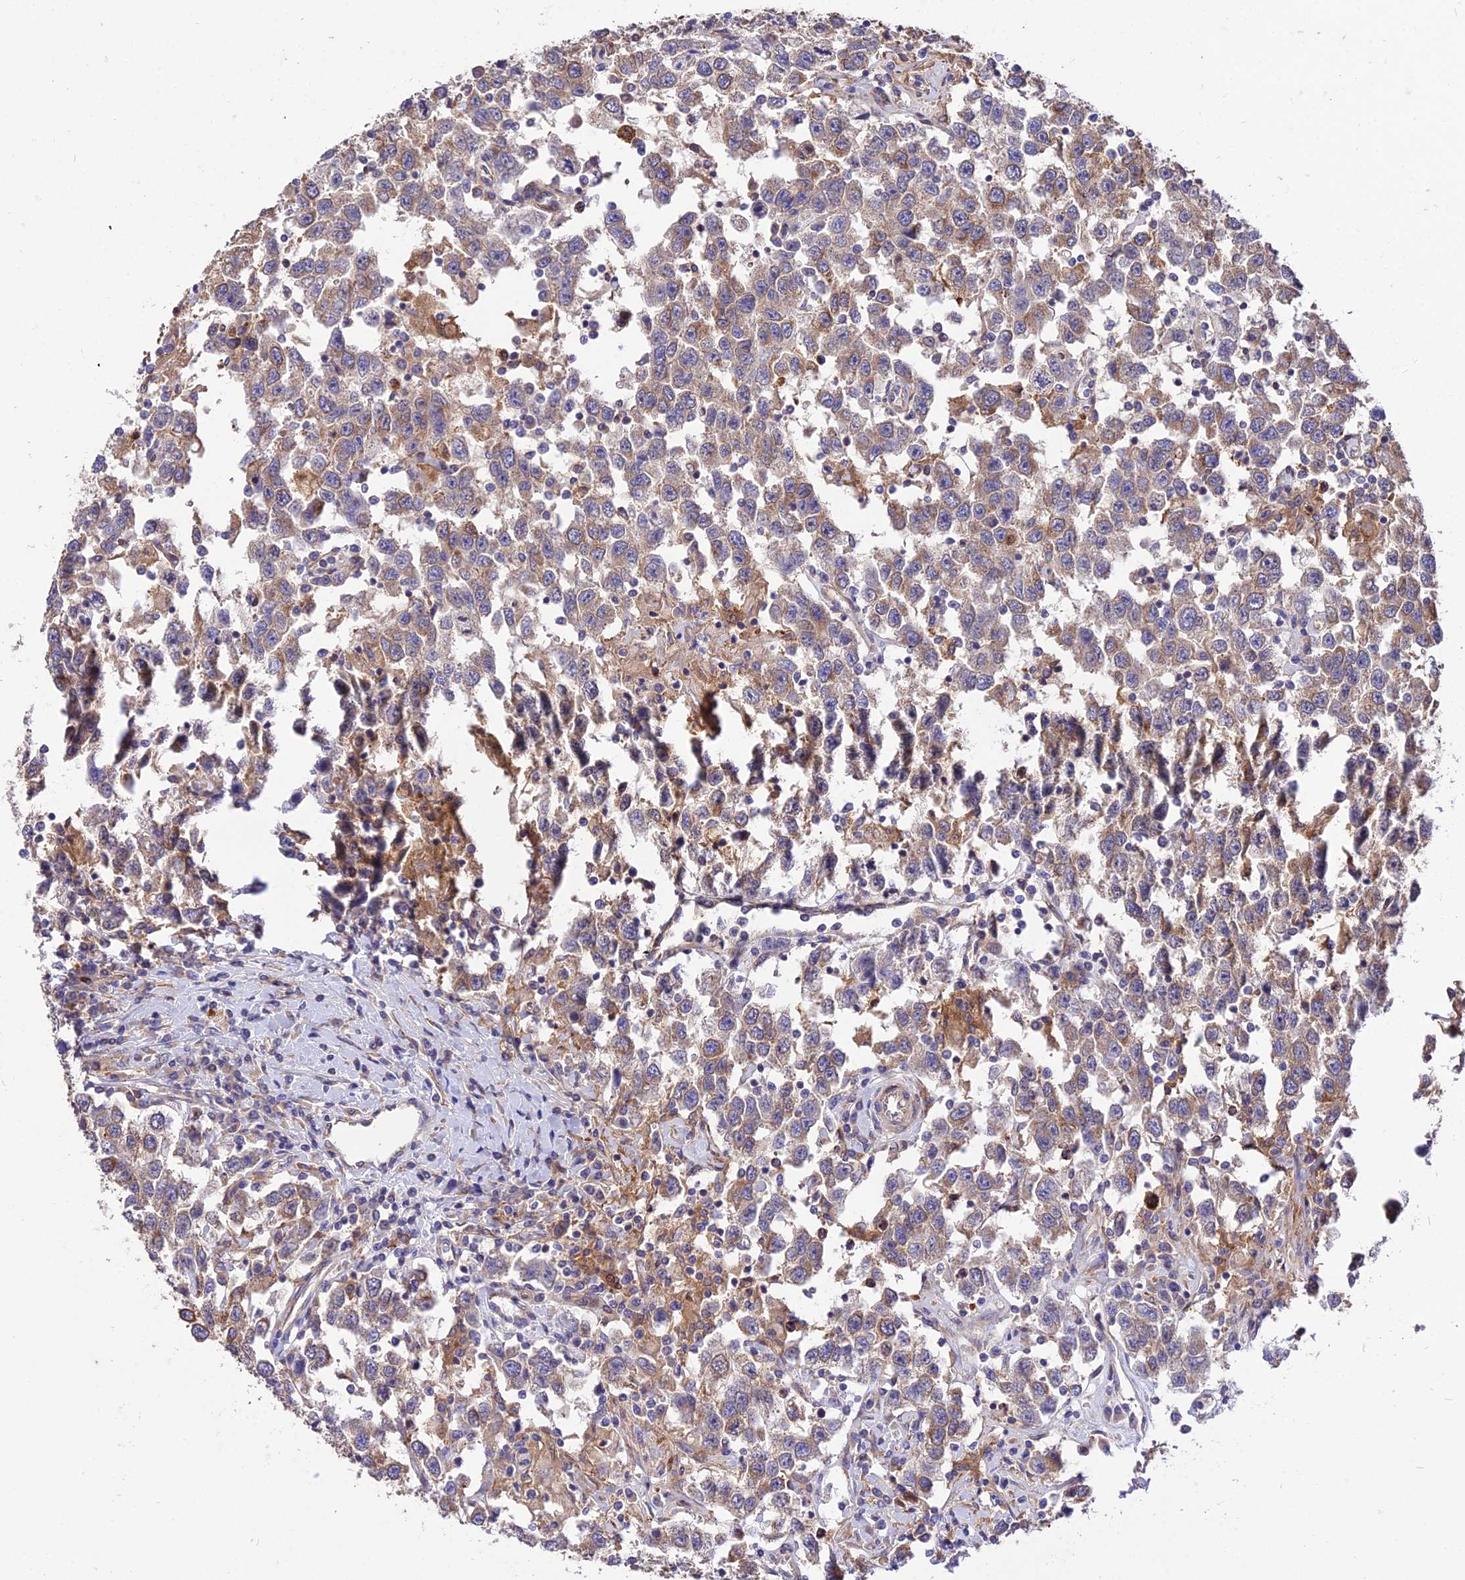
{"staining": {"intensity": "moderate", "quantity": "25%-75%", "location": "cytoplasmic/membranous"}, "tissue": "testis cancer", "cell_type": "Tumor cells", "image_type": "cancer", "snomed": [{"axis": "morphology", "description": "Seminoma, NOS"}, {"axis": "topography", "description": "Testis"}], "caption": "IHC photomicrograph of testis seminoma stained for a protein (brown), which displays medium levels of moderate cytoplasmic/membranous expression in approximately 25%-75% of tumor cells.", "gene": "ROCK1", "patient": {"sex": "male", "age": 41}}